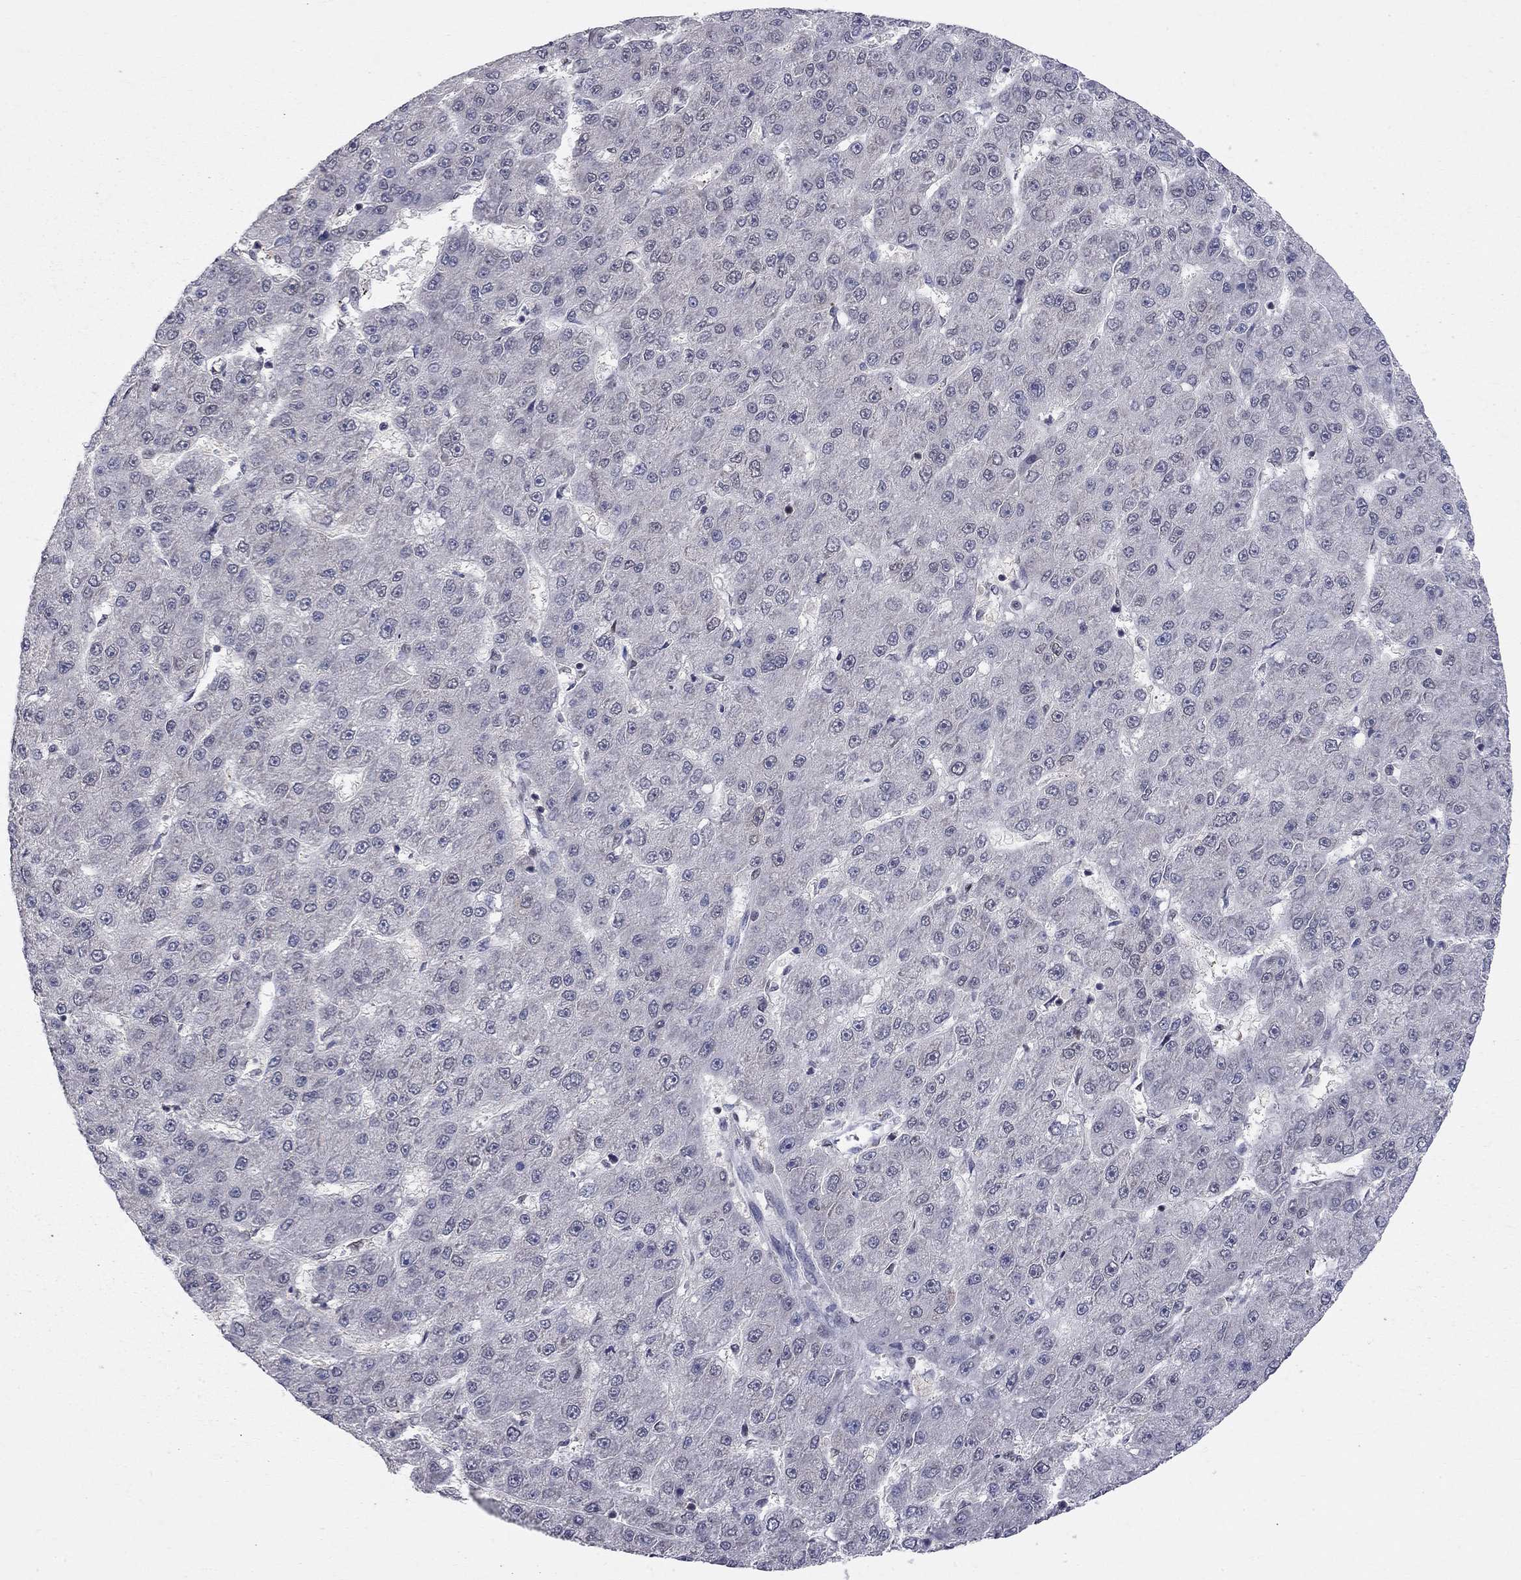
{"staining": {"intensity": "negative", "quantity": "none", "location": "none"}, "tissue": "liver cancer", "cell_type": "Tumor cells", "image_type": "cancer", "snomed": [{"axis": "morphology", "description": "Carcinoma, Hepatocellular, NOS"}, {"axis": "topography", "description": "Liver"}], "caption": "IHC photomicrograph of neoplastic tissue: liver hepatocellular carcinoma stained with DAB (3,3'-diaminobenzidine) displays no significant protein staining in tumor cells.", "gene": "SAP30L", "patient": {"sex": "male", "age": 67}}